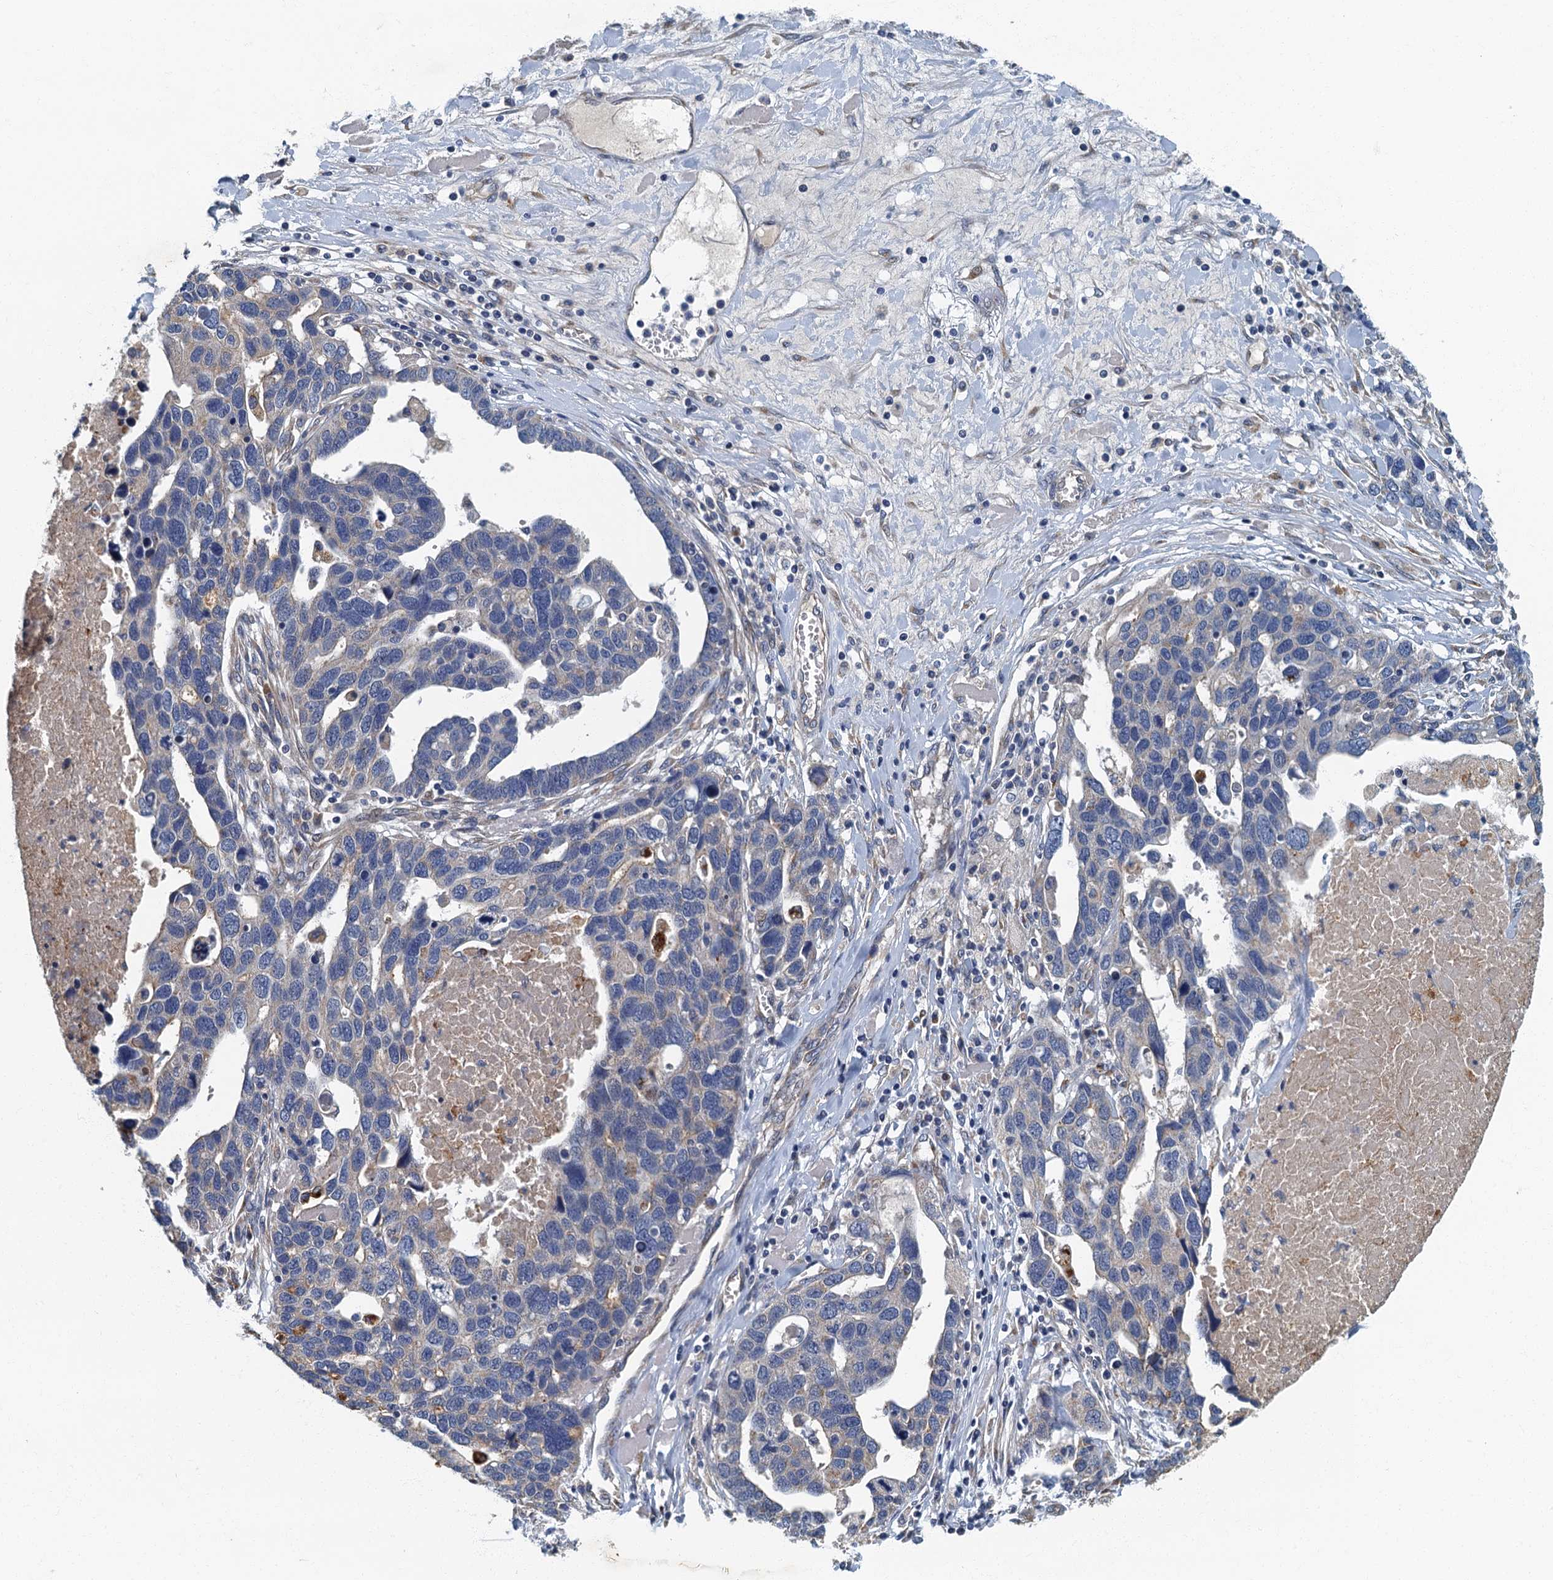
{"staining": {"intensity": "negative", "quantity": "none", "location": "none"}, "tissue": "ovarian cancer", "cell_type": "Tumor cells", "image_type": "cancer", "snomed": [{"axis": "morphology", "description": "Cystadenocarcinoma, serous, NOS"}, {"axis": "topography", "description": "Ovary"}], "caption": "Immunohistochemistry of human serous cystadenocarcinoma (ovarian) shows no expression in tumor cells.", "gene": "DDX49", "patient": {"sex": "female", "age": 54}}